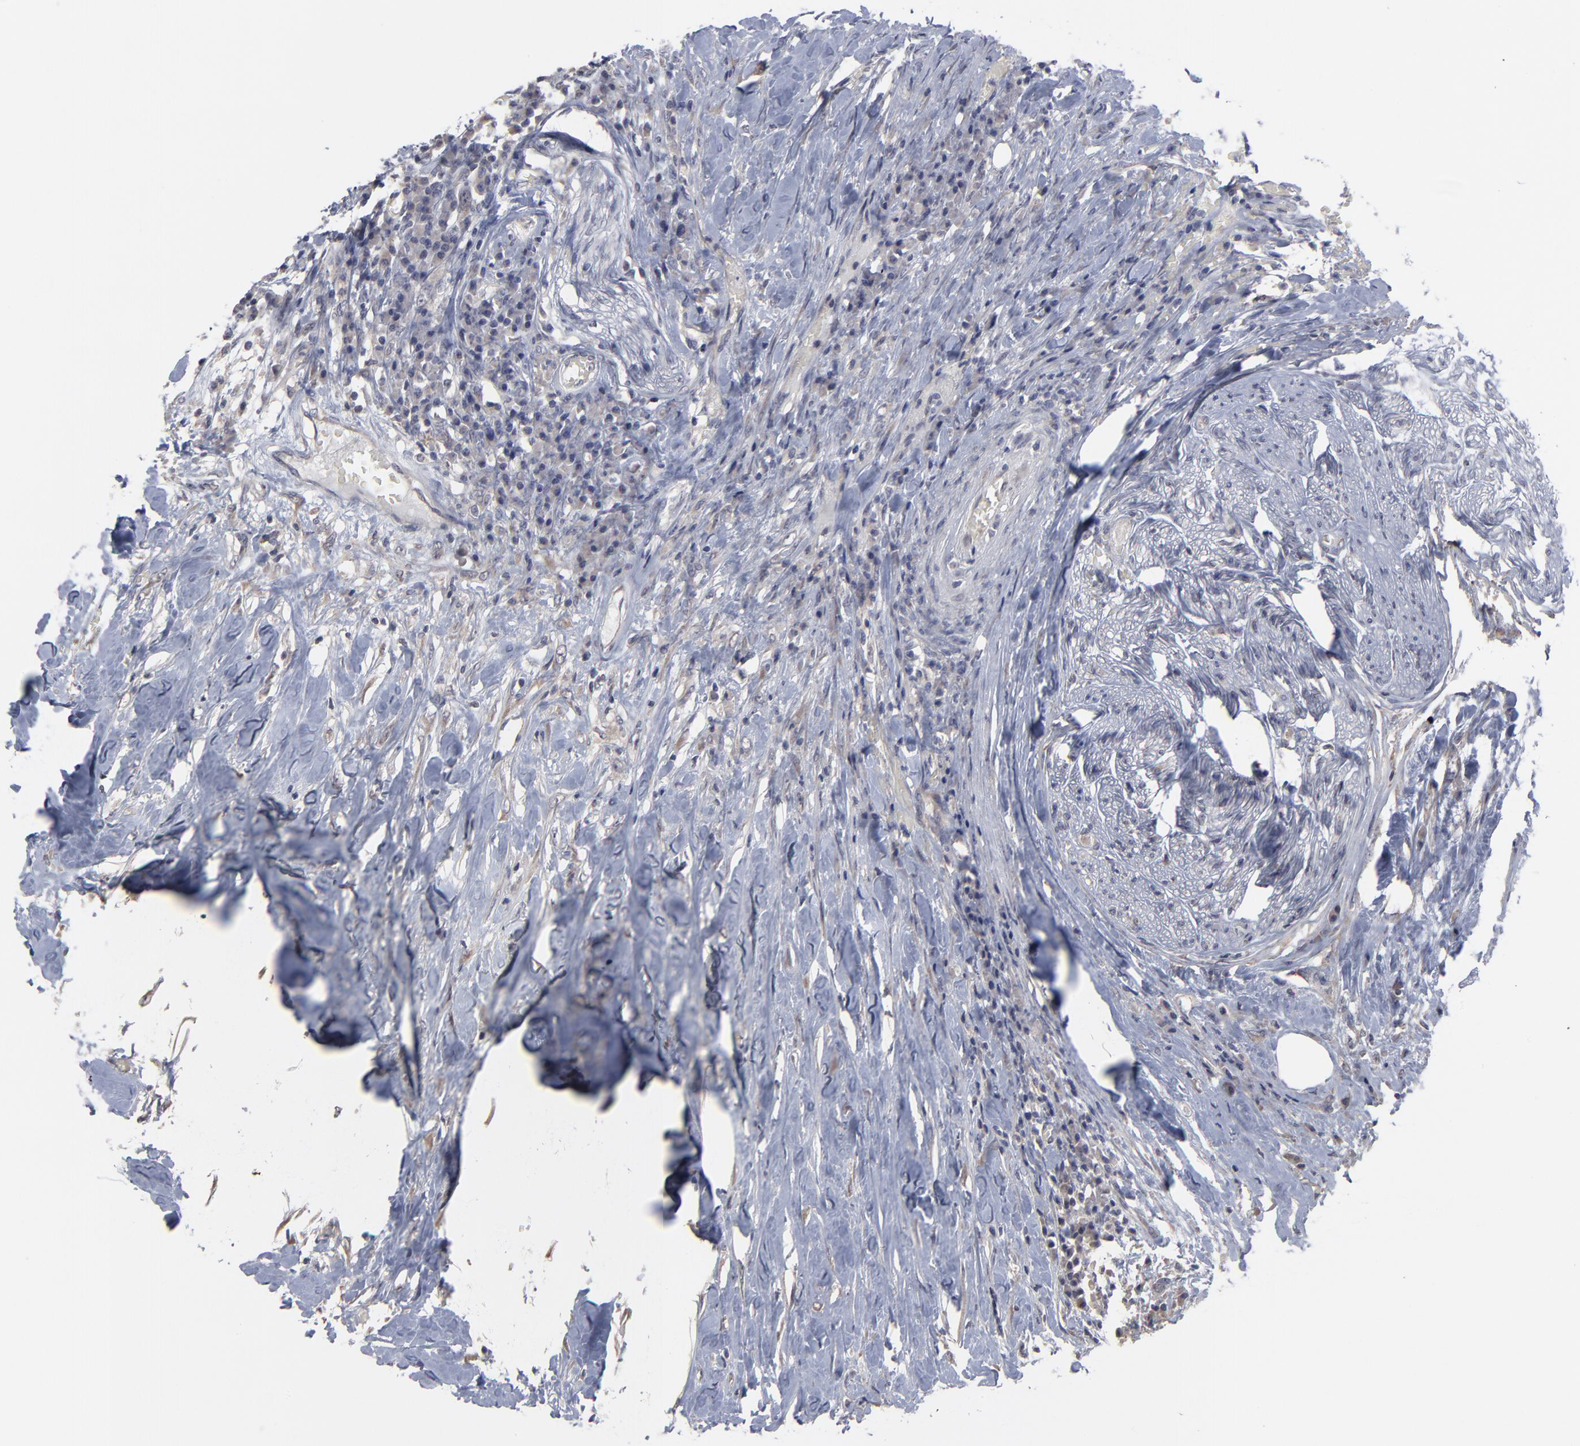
{"staining": {"intensity": "weak", "quantity": "<25%", "location": "cytoplasmic/membranous"}, "tissue": "colorectal cancer", "cell_type": "Tumor cells", "image_type": "cancer", "snomed": [{"axis": "morphology", "description": "Adenocarcinoma, NOS"}, {"axis": "topography", "description": "Rectum"}], "caption": "Photomicrograph shows no significant protein expression in tumor cells of colorectal cancer (adenocarcinoma).", "gene": "MAGEA10", "patient": {"sex": "male", "age": 55}}